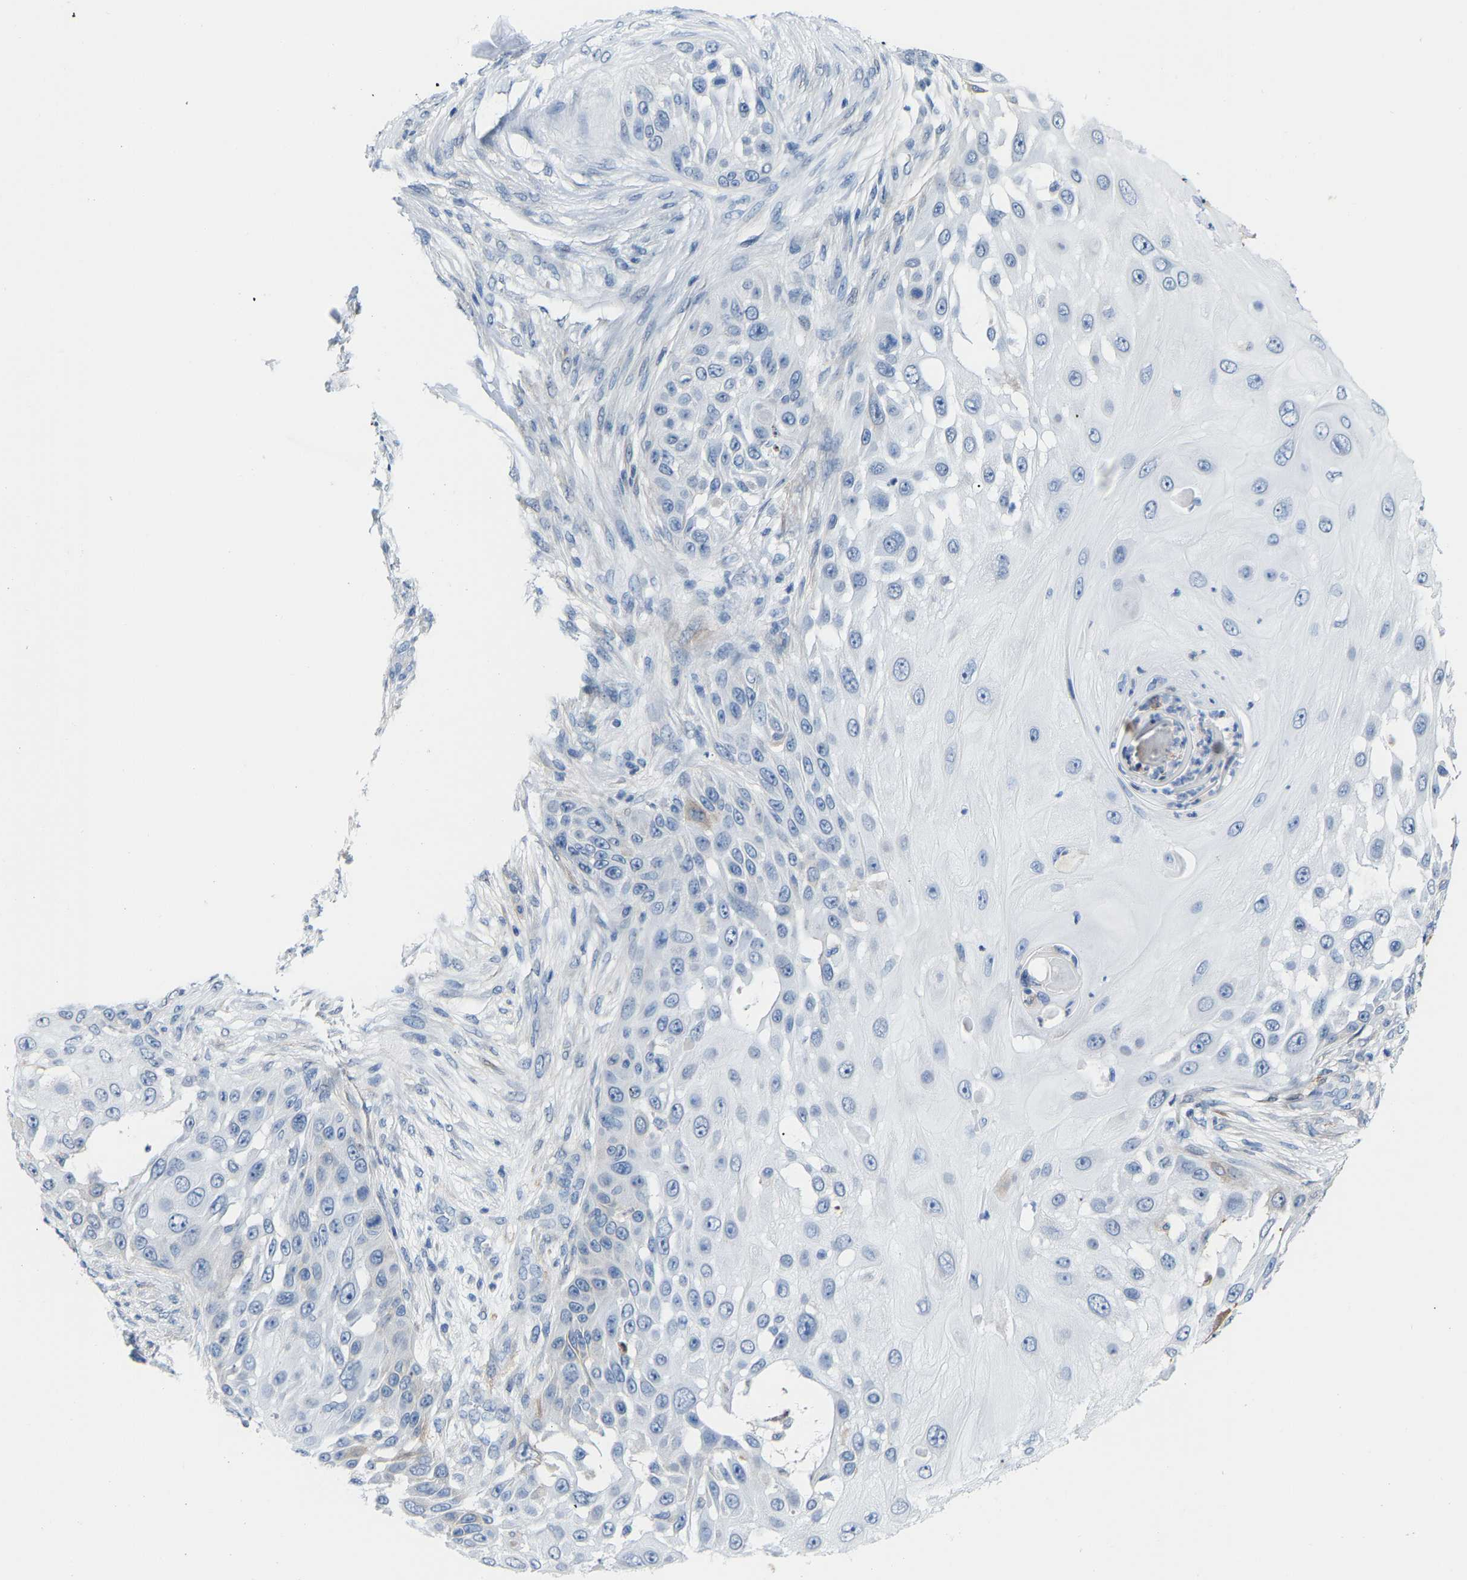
{"staining": {"intensity": "weak", "quantity": "<25%", "location": "cytoplasmic/membranous"}, "tissue": "skin cancer", "cell_type": "Tumor cells", "image_type": "cancer", "snomed": [{"axis": "morphology", "description": "Squamous cell carcinoma, NOS"}, {"axis": "topography", "description": "Skin"}], "caption": "High power microscopy image of an immunohistochemistry (IHC) photomicrograph of skin squamous cell carcinoma, revealing no significant expression in tumor cells.", "gene": "ABTB2", "patient": {"sex": "female", "age": 44}}